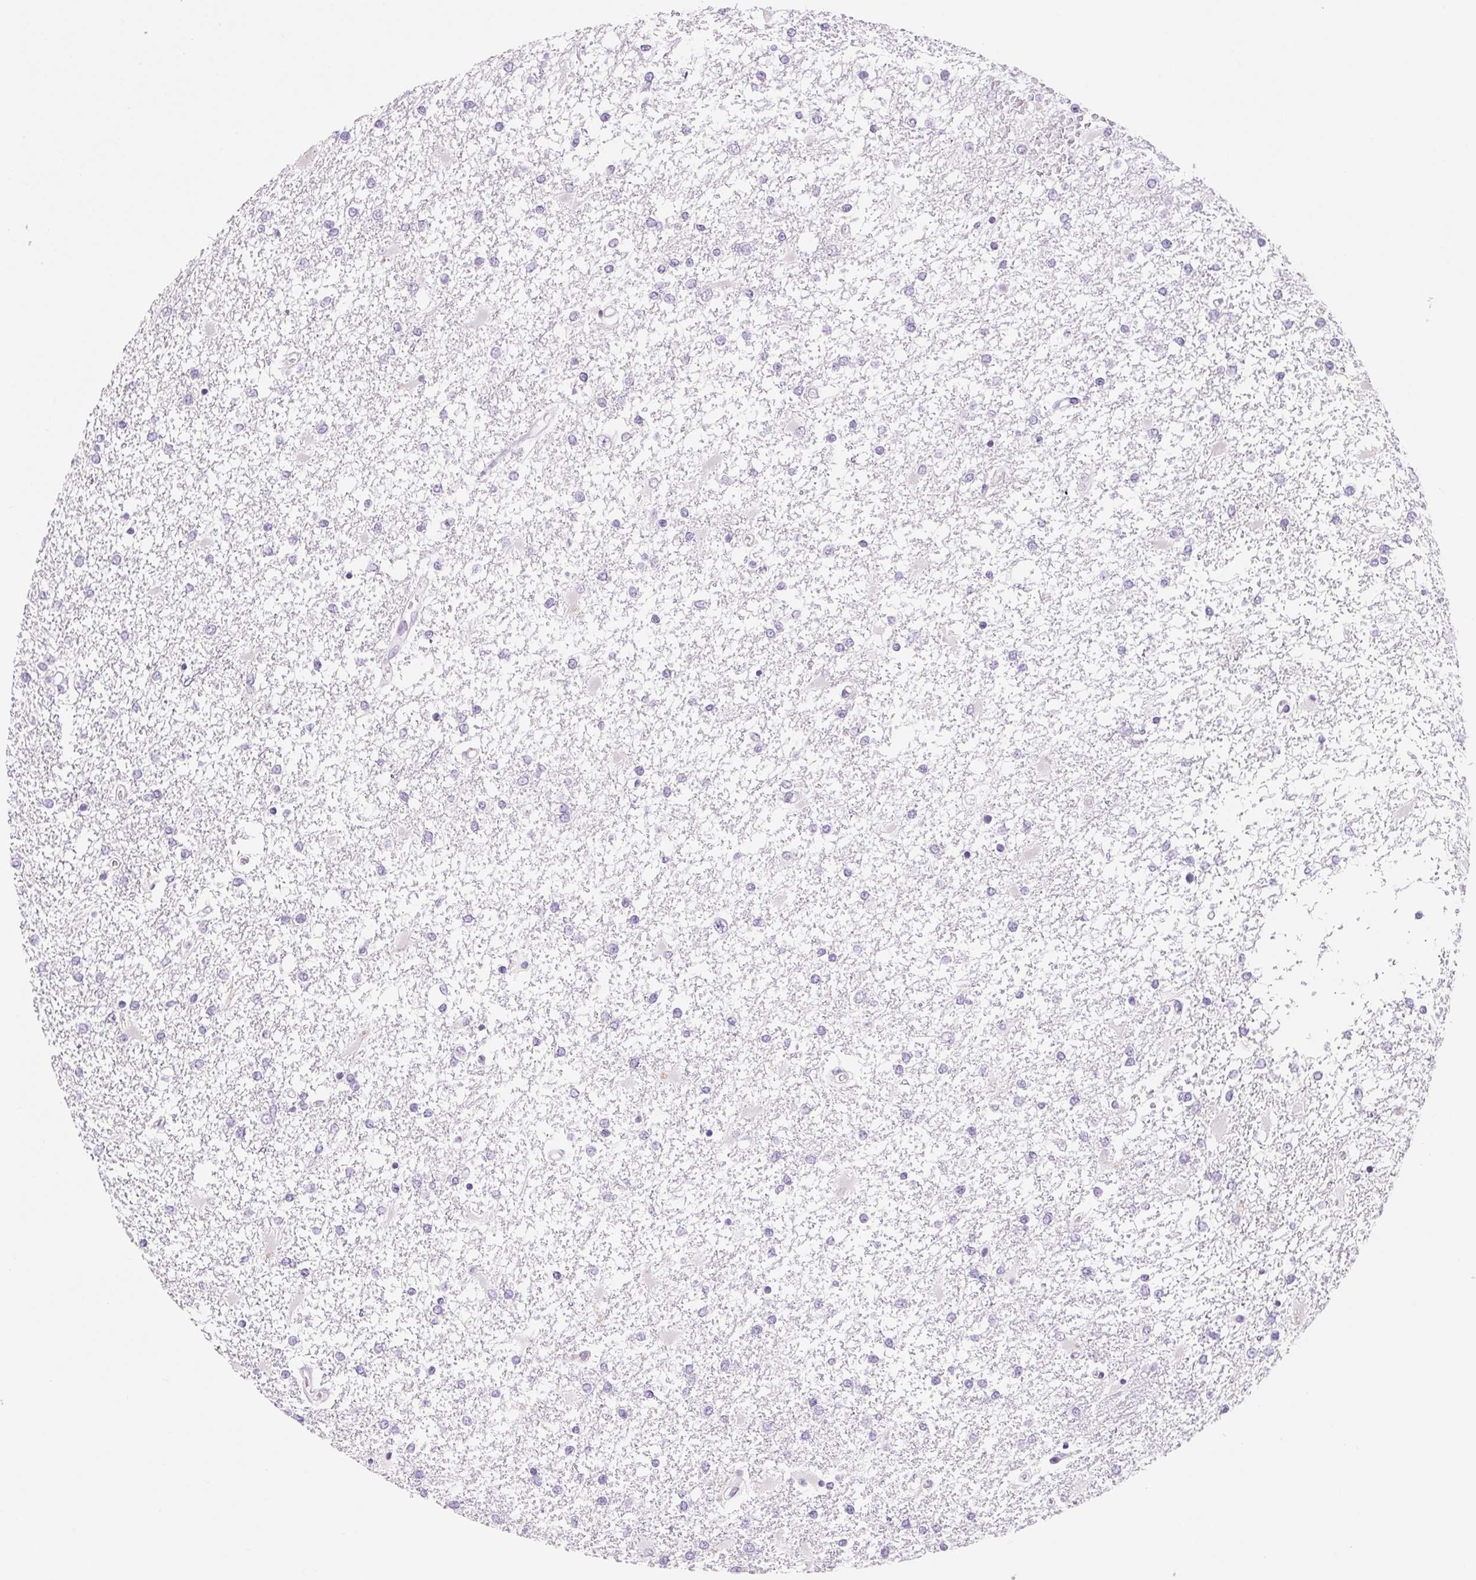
{"staining": {"intensity": "negative", "quantity": "none", "location": "none"}, "tissue": "glioma", "cell_type": "Tumor cells", "image_type": "cancer", "snomed": [{"axis": "morphology", "description": "Glioma, malignant, High grade"}, {"axis": "topography", "description": "Cerebral cortex"}], "caption": "Immunohistochemical staining of human glioma demonstrates no significant staining in tumor cells. (Stains: DAB (3,3'-diaminobenzidine) immunohistochemistry with hematoxylin counter stain, Microscopy: brightfield microscopy at high magnification).", "gene": "ASGR2", "patient": {"sex": "male", "age": 79}}